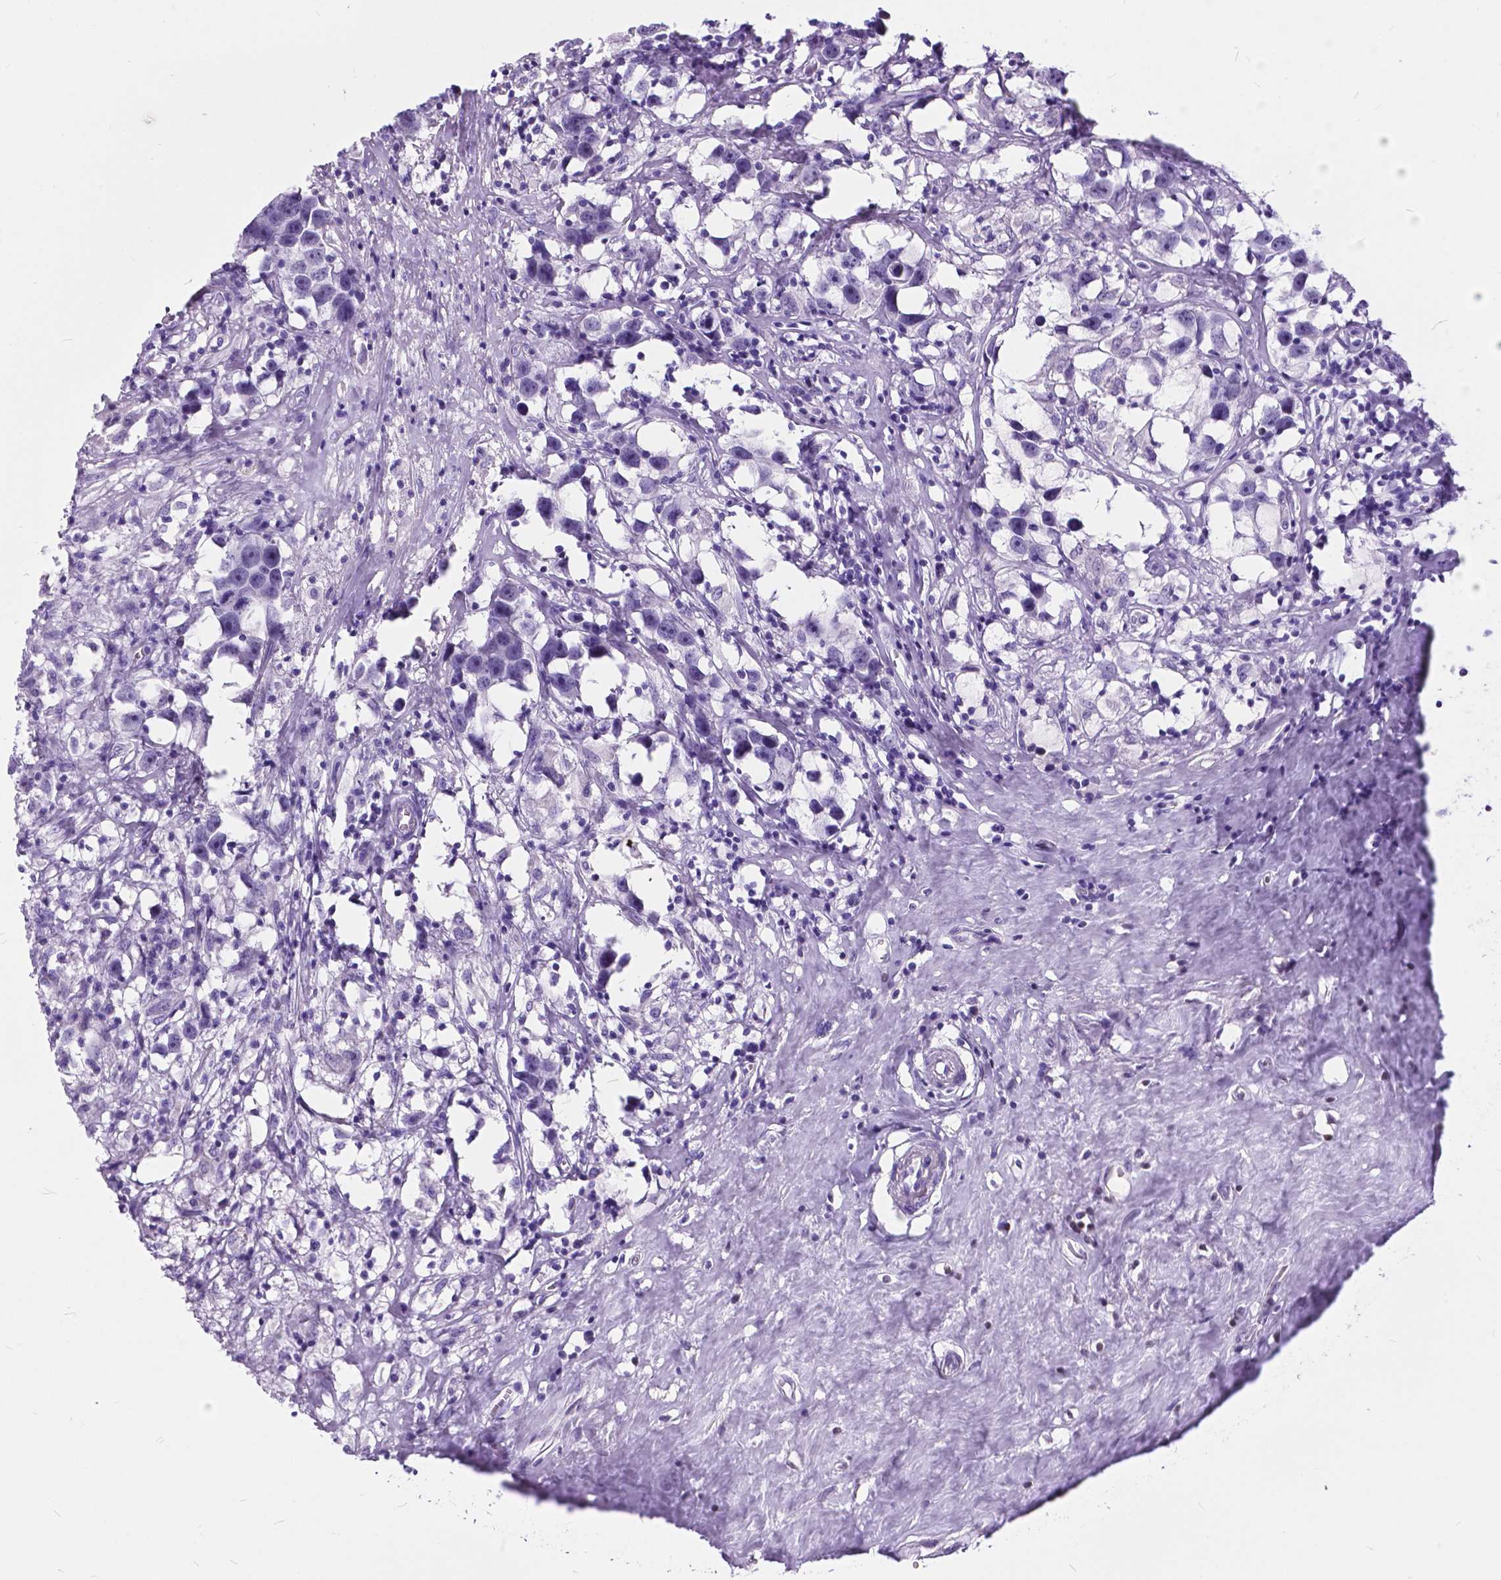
{"staining": {"intensity": "negative", "quantity": "none", "location": "none"}, "tissue": "testis cancer", "cell_type": "Tumor cells", "image_type": "cancer", "snomed": [{"axis": "morphology", "description": "Seminoma, NOS"}, {"axis": "topography", "description": "Testis"}], "caption": "Immunohistochemistry micrograph of neoplastic tissue: testis seminoma stained with DAB (3,3'-diaminobenzidine) shows no significant protein positivity in tumor cells.", "gene": "BSND", "patient": {"sex": "male", "age": 49}}